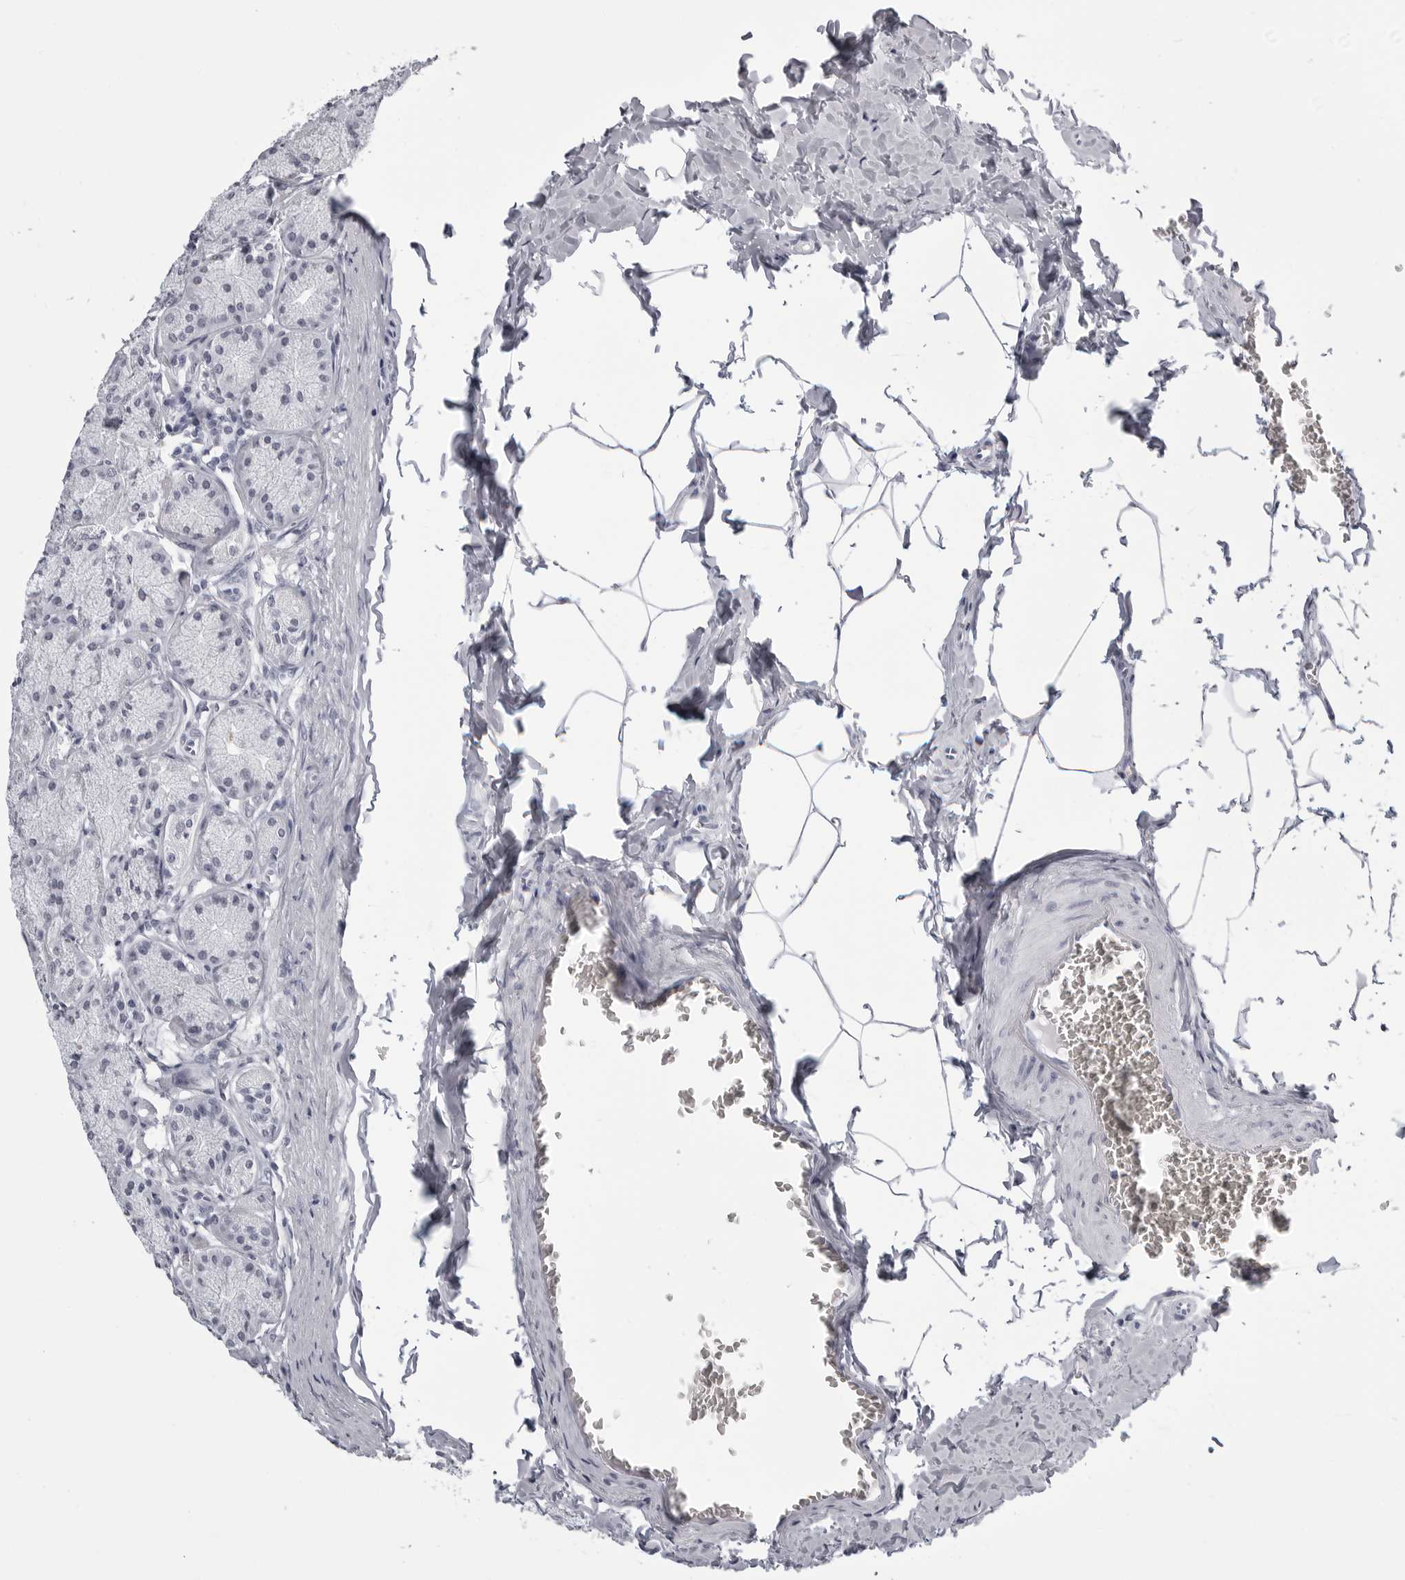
{"staining": {"intensity": "negative", "quantity": "none", "location": "none"}, "tissue": "stomach", "cell_type": "Glandular cells", "image_type": "normal", "snomed": [{"axis": "morphology", "description": "Normal tissue, NOS"}, {"axis": "topography", "description": "Stomach"}], "caption": "Protein analysis of unremarkable stomach displays no significant positivity in glandular cells.", "gene": "BPIFA1", "patient": {"sex": "male", "age": 42}}